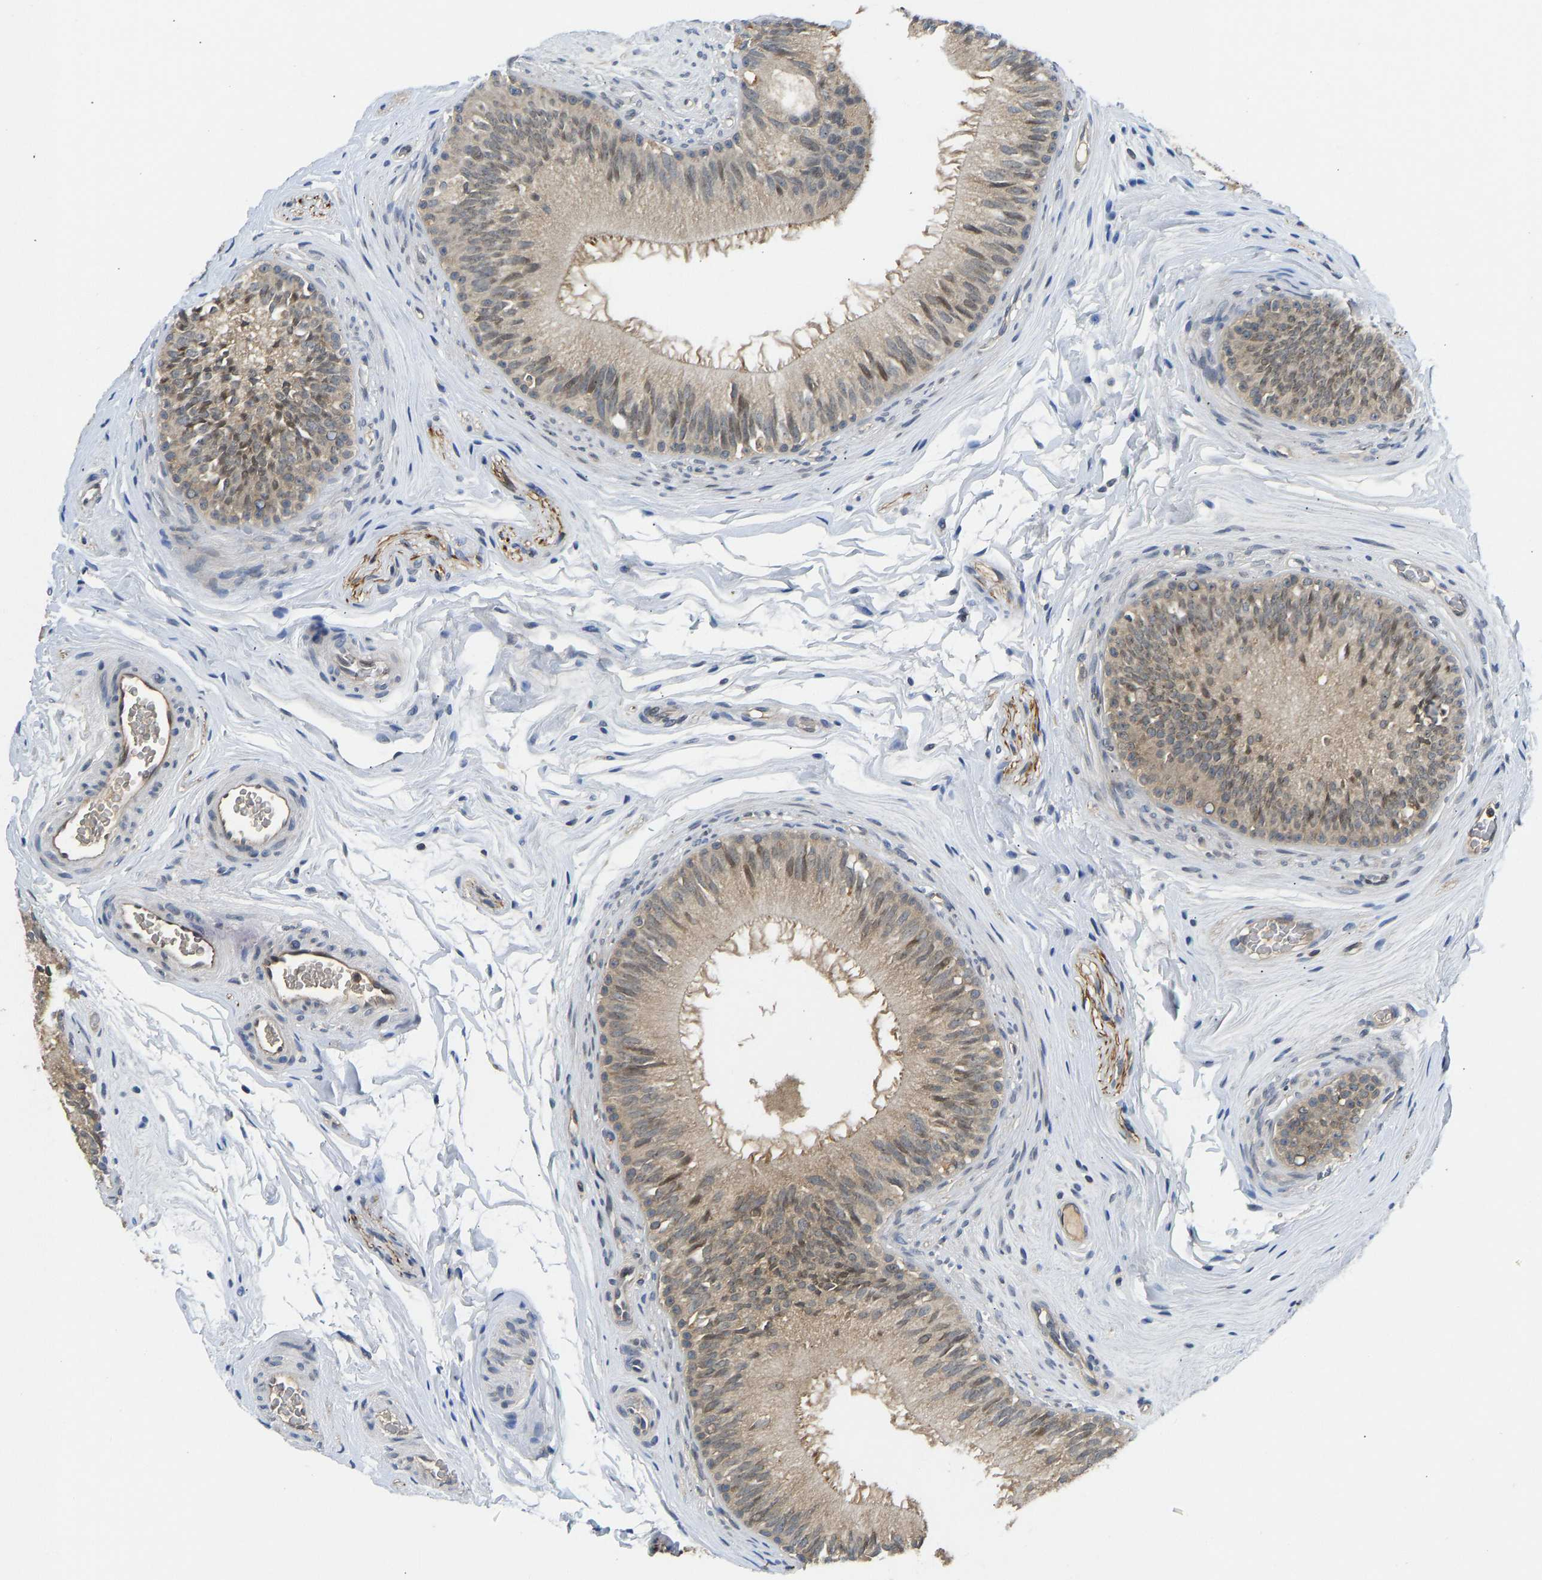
{"staining": {"intensity": "moderate", "quantity": "25%-75%", "location": "cytoplasmic/membranous,nuclear"}, "tissue": "epididymis", "cell_type": "Glandular cells", "image_type": "normal", "snomed": [{"axis": "morphology", "description": "Normal tissue, NOS"}, {"axis": "topography", "description": "Testis"}, {"axis": "topography", "description": "Epididymis"}], "caption": "Glandular cells display medium levels of moderate cytoplasmic/membranous,nuclear positivity in approximately 25%-75% of cells in normal epididymis. (DAB (3,3'-diaminobenzidine) IHC with brightfield microscopy, high magnification).", "gene": "NDRG3", "patient": {"sex": "male", "age": 36}}